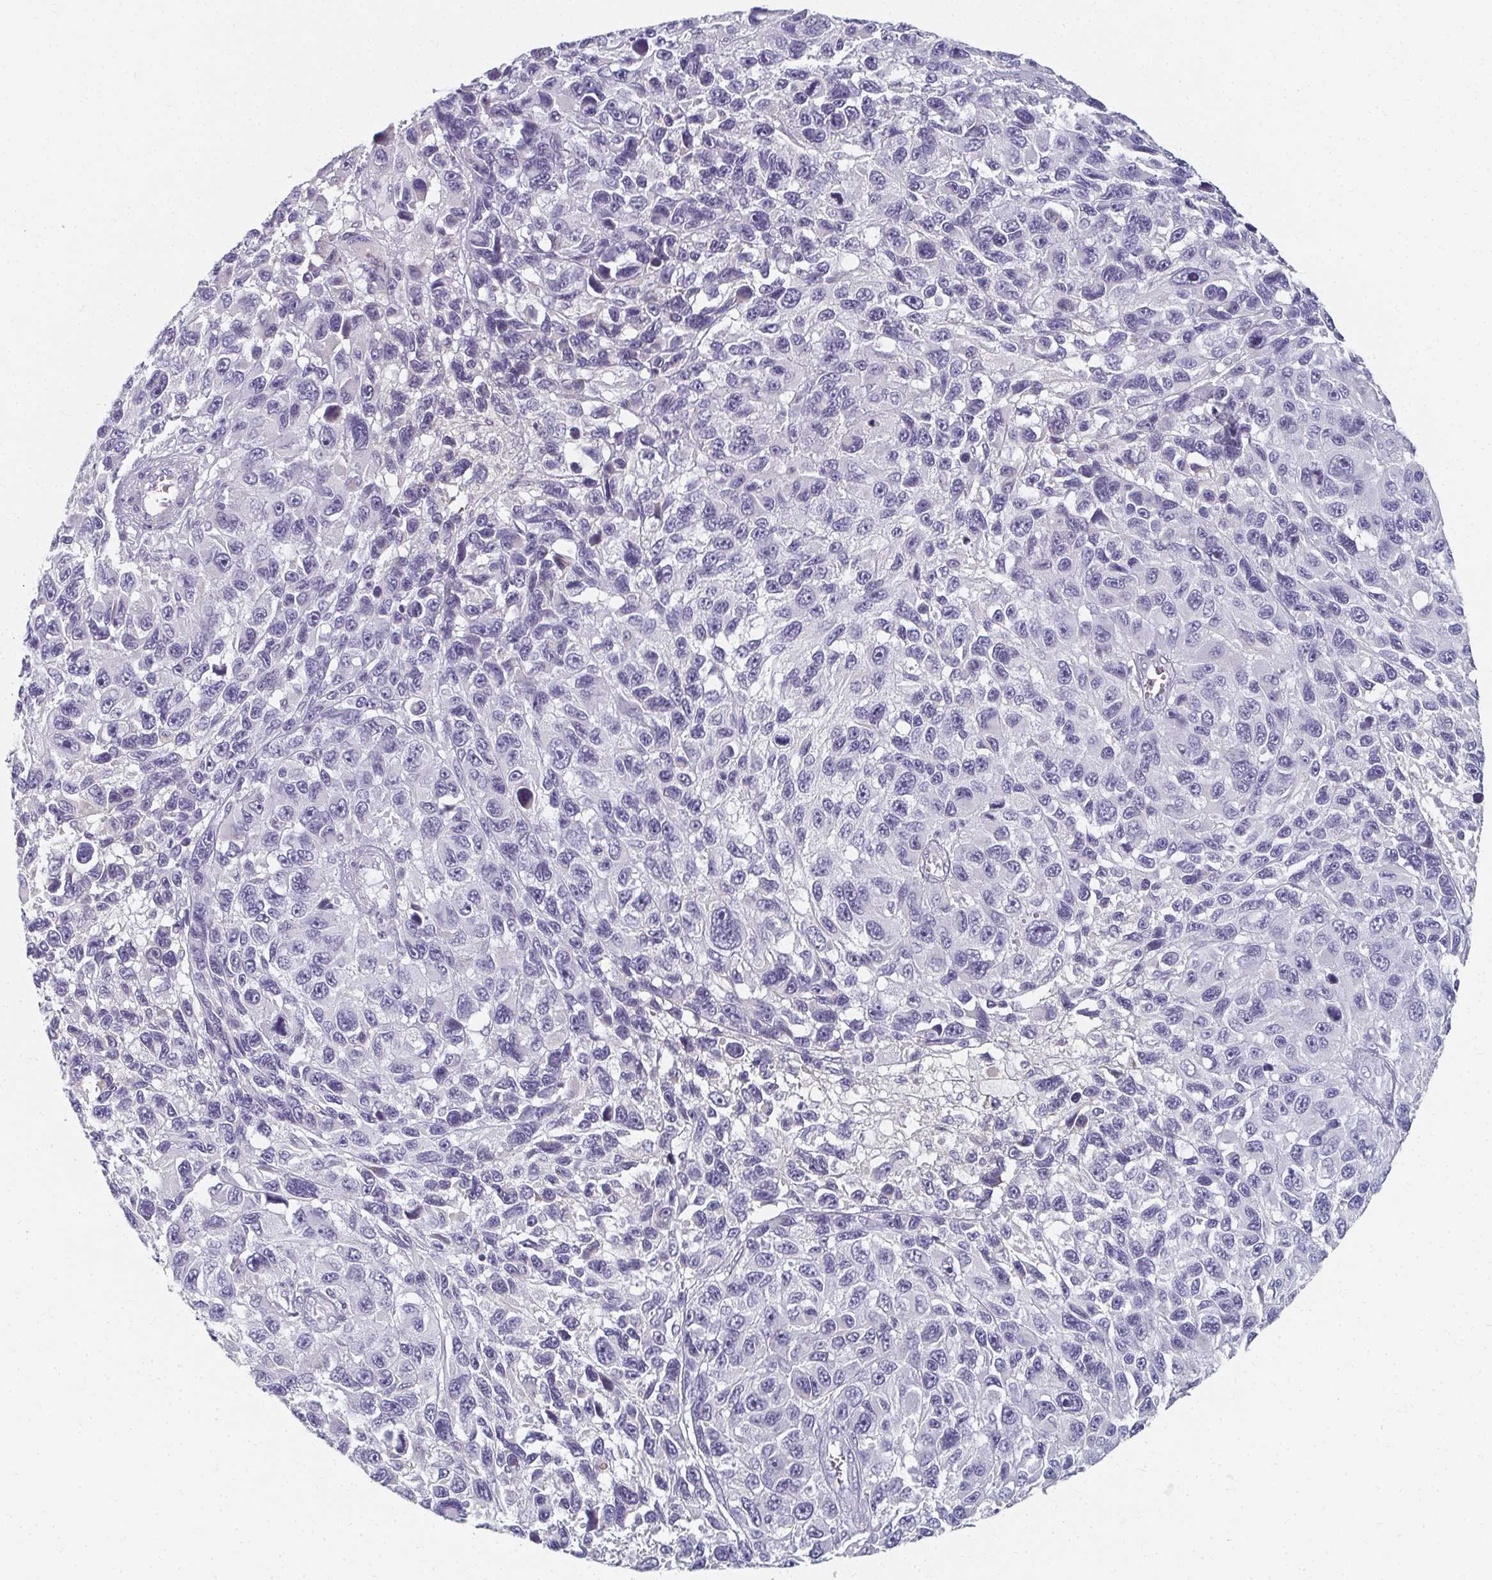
{"staining": {"intensity": "negative", "quantity": "none", "location": "none"}, "tissue": "melanoma", "cell_type": "Tumor cells", "image_type": "cancer", "snomed": [{"axis": "morphology", "description": "Malignant melanoma, NOS"}, {"axis": "topography", "description": "Skin"}], "caption": "Immunohistochemistry (IHC) image of human malignant melanoma stained for a protein (brown), which displays no positivity in tumor cells.", "gene": "CAMKV", "patient": {"sex": "male", "age": 53}}